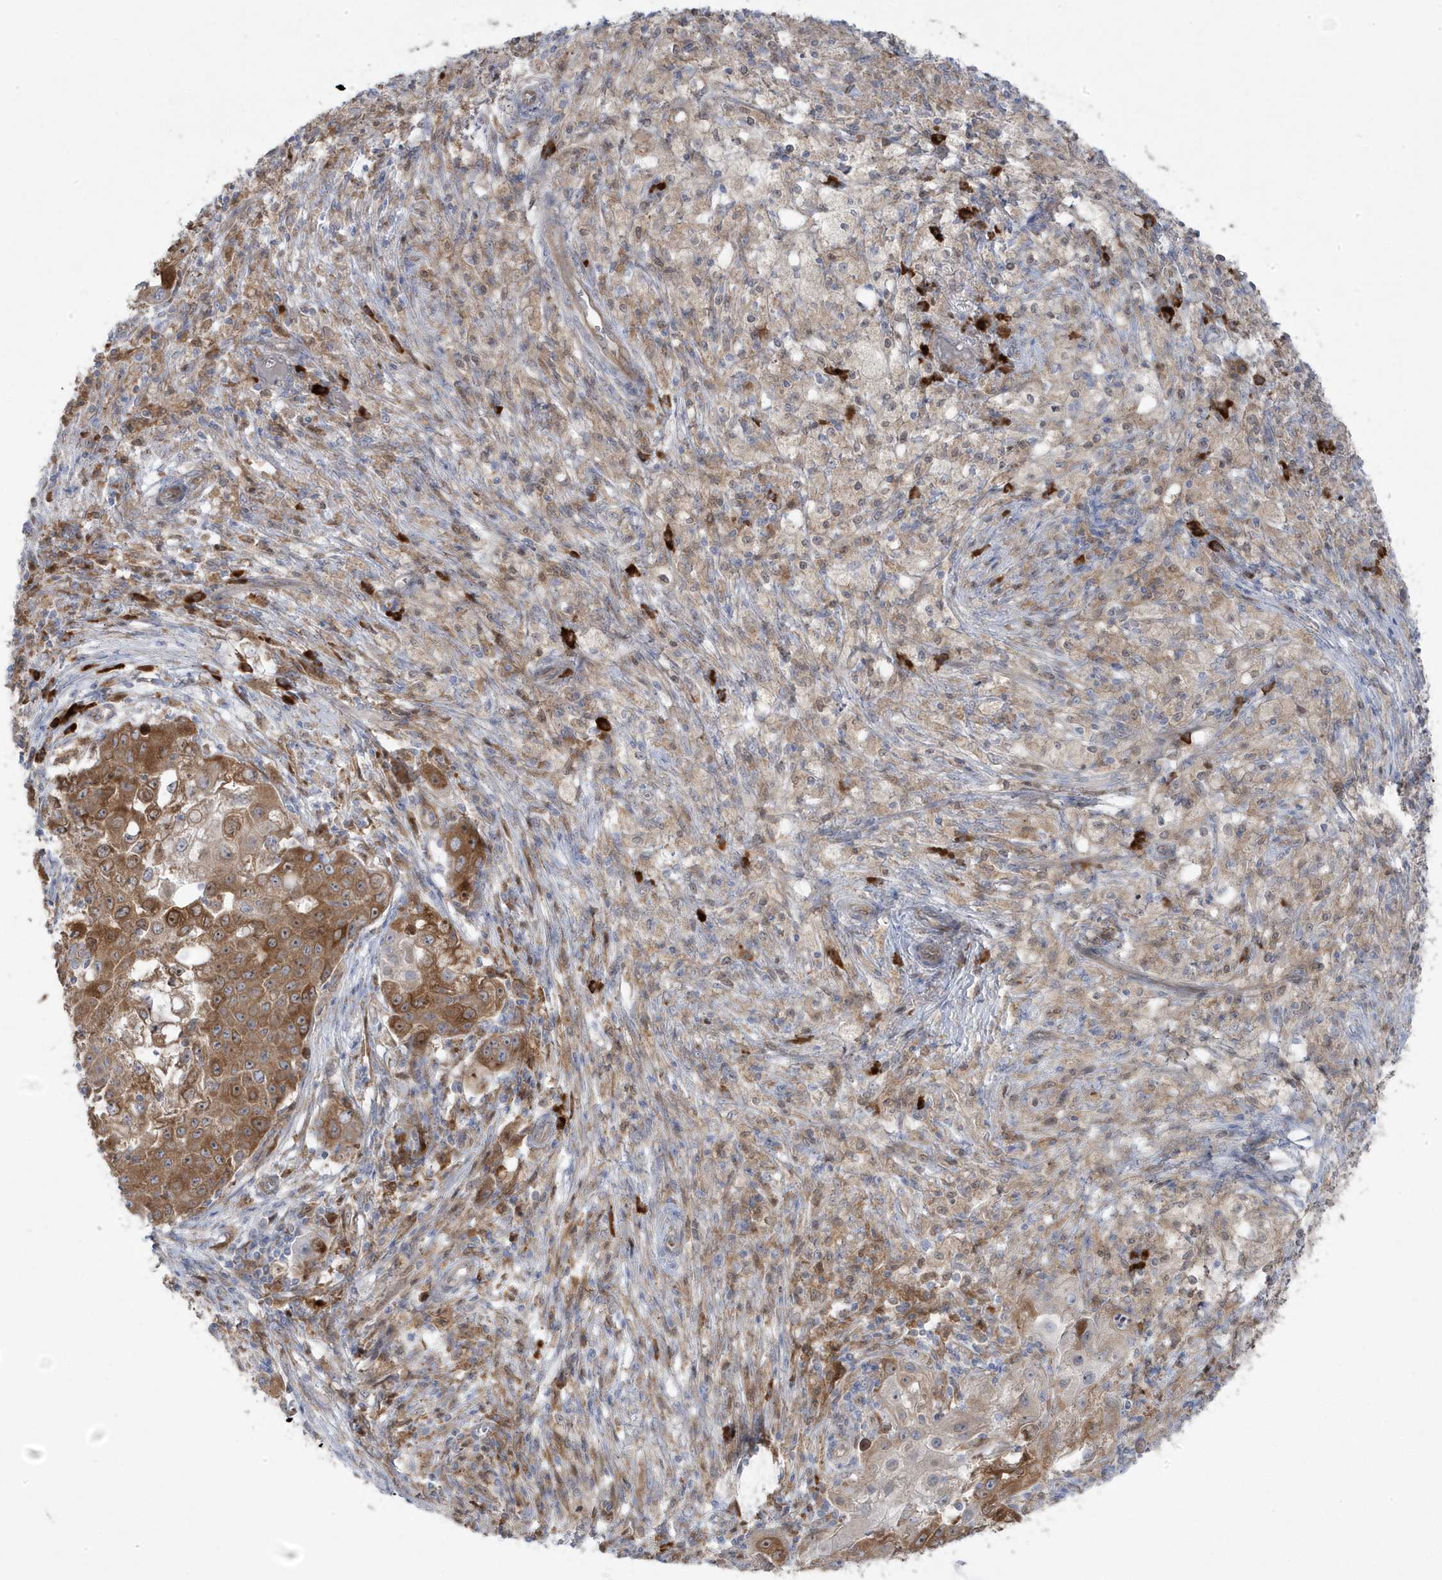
{"staining": {"intensity": "strong", "quantity": "25%-75%", "location": "cytoplasmic/membranous"}, "tissue": "ovarian cancer", "cell_type": "Tumor cells", "image_type": "cancer", "snomed": [{"axis": "morphology", "description": "Carcinoma, endometroid"}, {"axis": "topography", "description": "Ovary"}], "caption": "Ovarian cancer tissue displays strong cytoplasmic/membranous positivity in approximately 25%-75% of tumor cells, visualized by immunohistochemistry.", "gene": "ZNF654", "patient": {"sex": "female", "age": 42}}